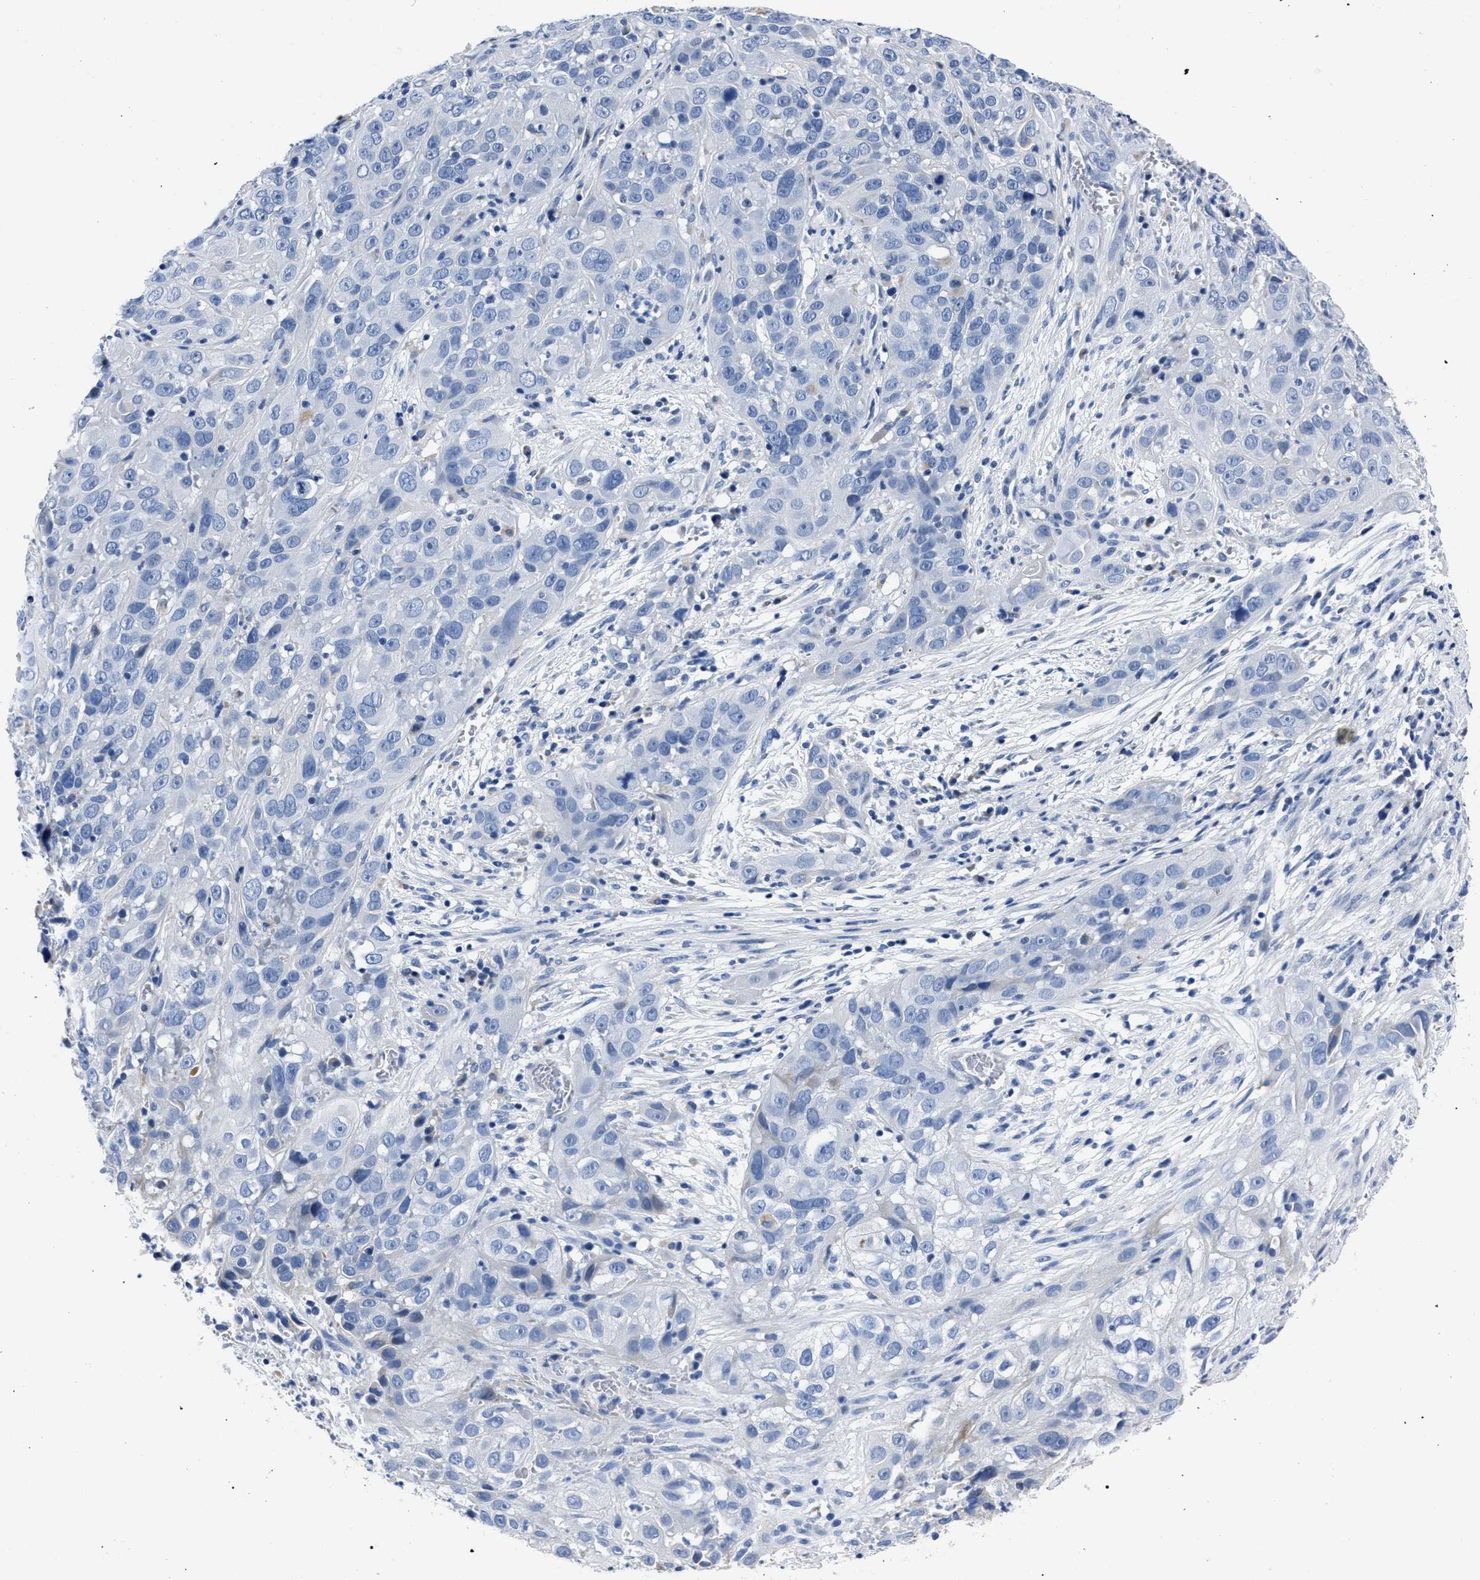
{"staining": {"intensity": "negative", "quantity": "none", "location": "none"}, "tissue": "cervical cancer", "cell_type": "Tumor cells", "image_type": "cancer", "snomed": [{"axis": "morphology", "description": "Squamous cell carcinoma, NOS"}, {"axis": "topography", "description": "Cervix"}], "caption": "The photomicrograph displays no significant staining in tumor cells of cervical cancer (squamous cell carcinoma).", "gene": "MOV10L1", "patient": {"sex": "female", "age": 32}}